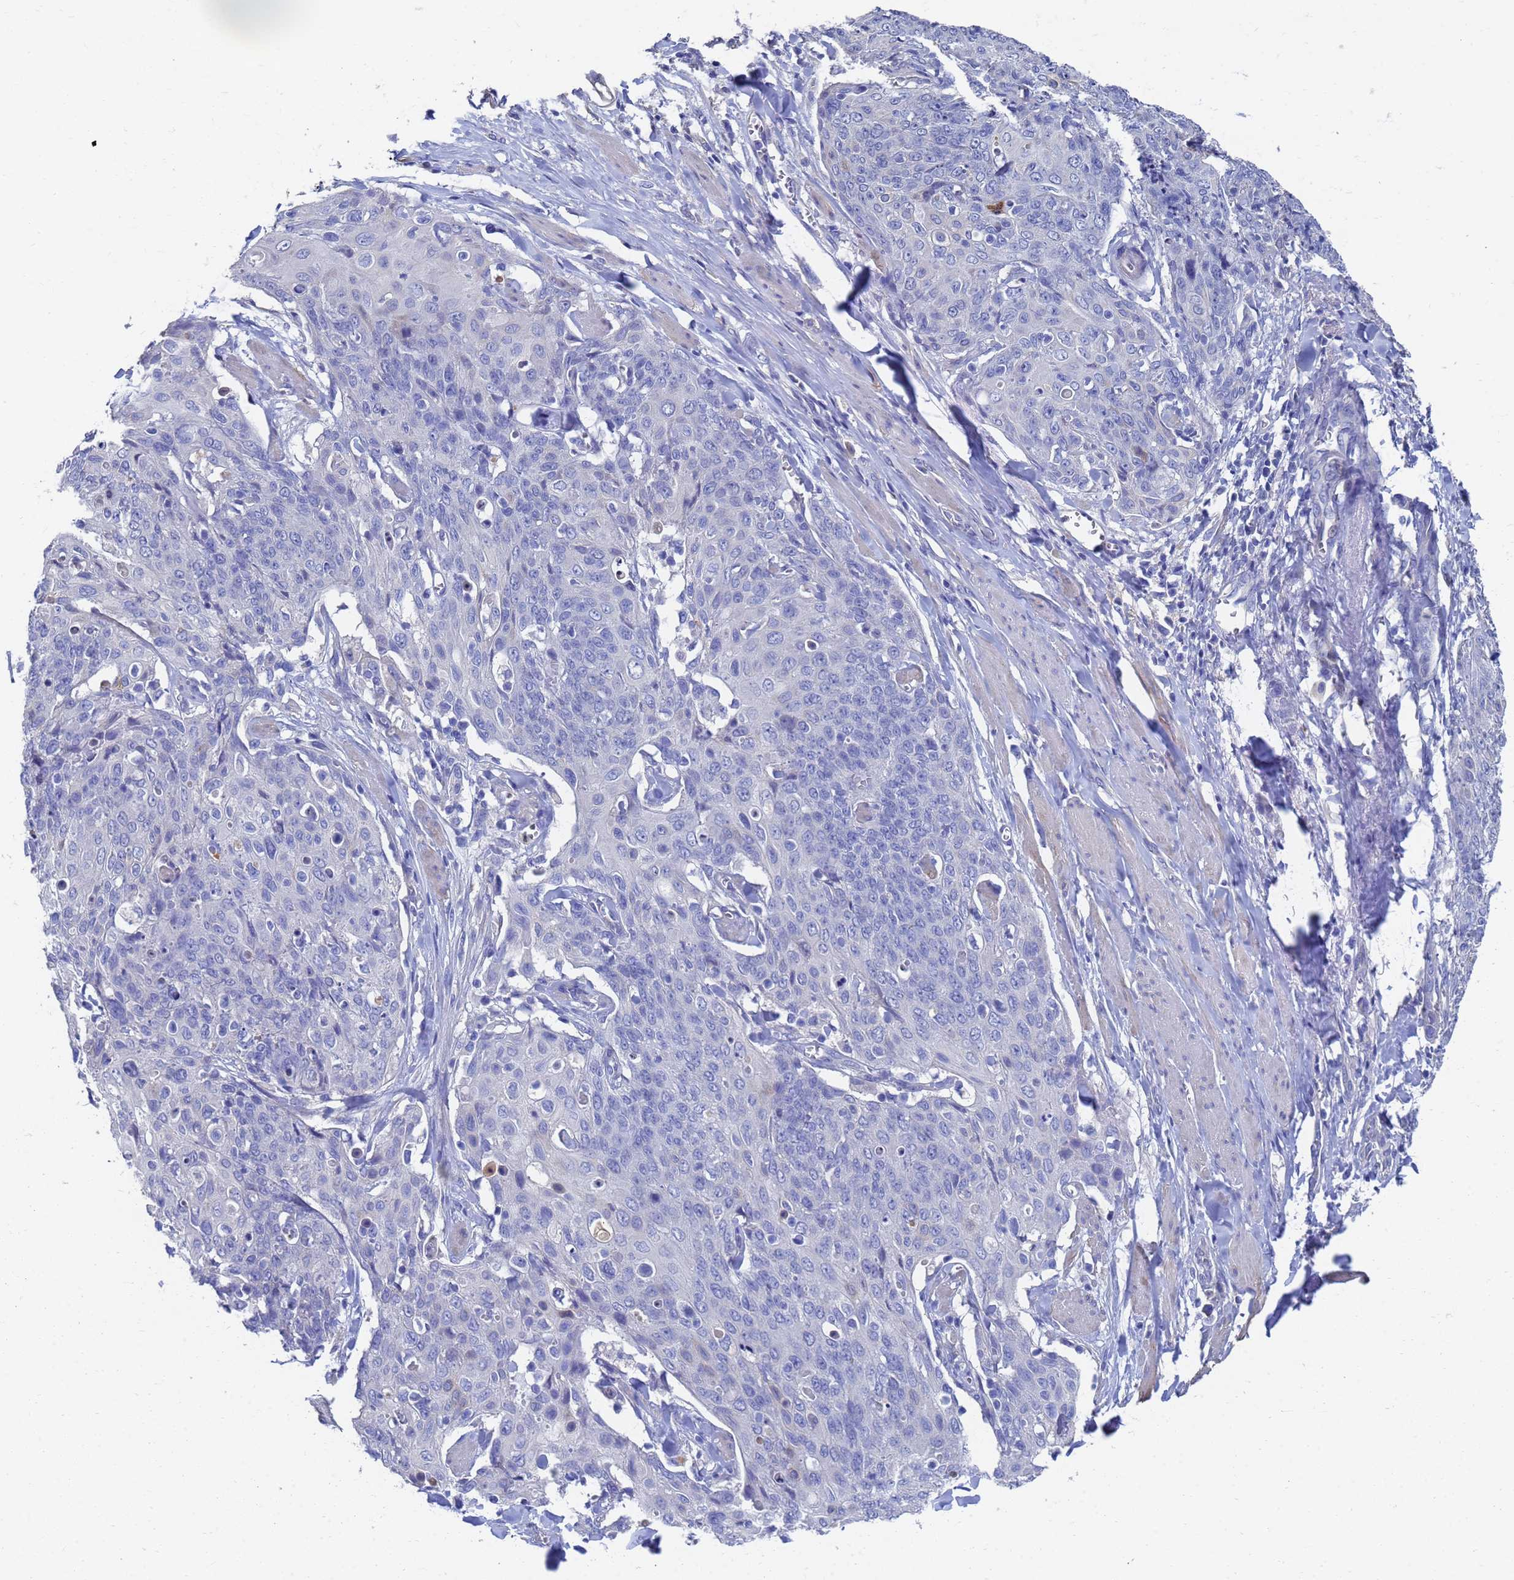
{"staining": {"intensity": "negative", "quantity": "none", "location": "none"}, "tissue": "skin cancer", "cell_type": "Tumor cells", "image_type": "cancer", "snomed": [{"axis": "morphology", "description": "Squamous cell carcinoma, NOS"}, {"axis": "topography", "description": "Skin"}, {"axis": "topography", "description": "Vulva"}], "caption": "This micrograph is of squamous cell carcinoma (skin) stained with IHC to label a protein in brown with the nuclei are counter-stained blue. There is no positivity in tumor cells. (Immunohistochemistry, brightfield microscopy, high magnification).", "gene": "LBX2", "patient": {"sex": "female", "age": 85}}